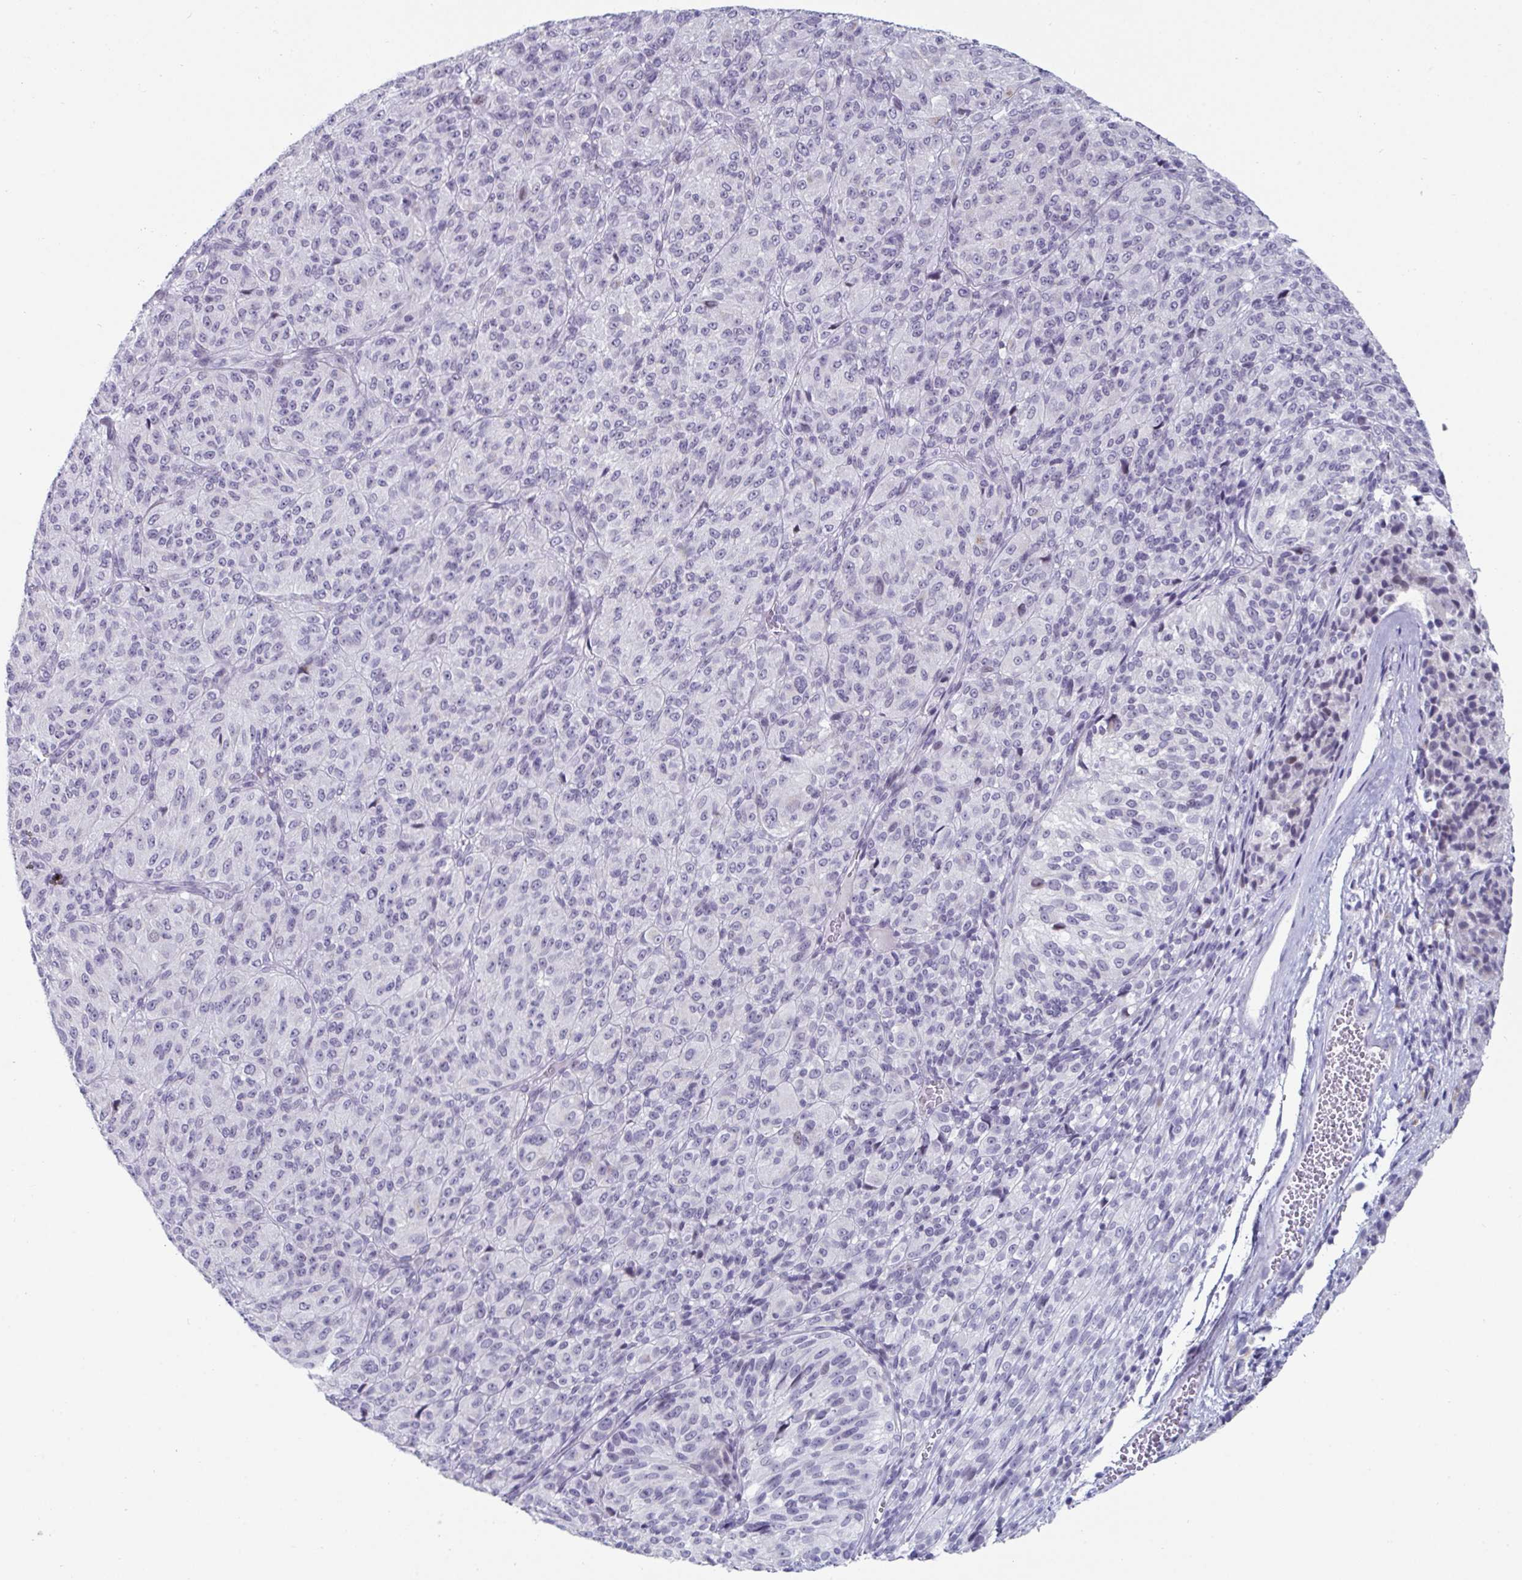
{"staining": {"intensity": "negative", "quantity": "none", "location": "none"}, "tissue": "melanoma", "cell_type": "Tumor cells", "image_type": "cancer", "snomed": [{"axis": "morphology", "description": "Malignant melanoma, Metastatic site"}, {"axis": "topography", "description": "Brain"}], "caption": "A photomicrograph of melanoma stained for a protein shows no brown staining in tumor cells.", "gene": "VSIG10L", "patient": {"sex": "female", "age": 56}}